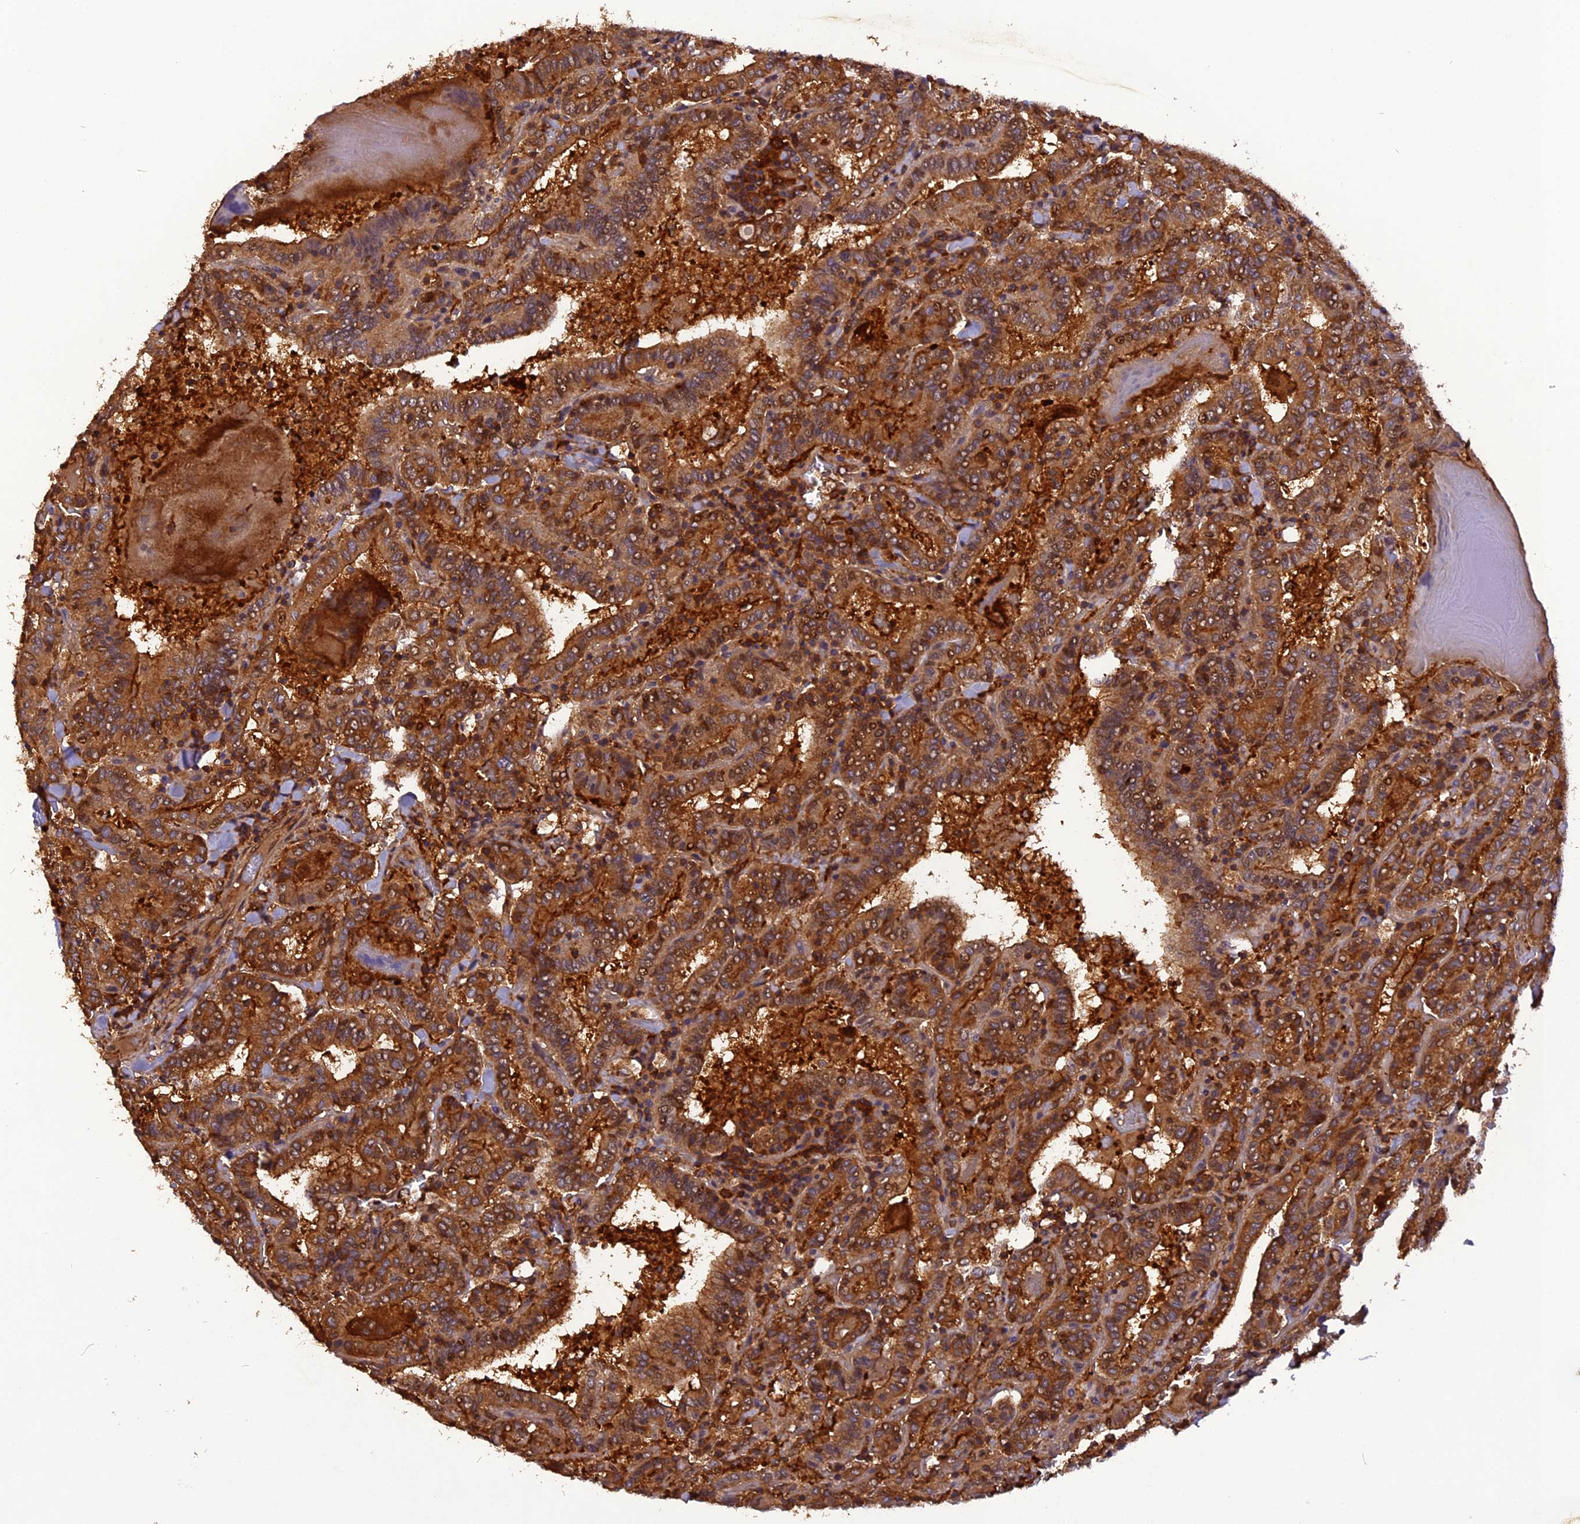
{"staining": {"intensity": "strong", "quantity": ">75%", "location": "cytoplasmic/membranous"}, "tissue": "thyroid cancer", "cell_type": "Tumor cells", "image_type": "cancer", "snomed": [{"axis": "morphology", "description": "Papillary adenocarcinoma, NOS"}, {"axis": "topography", "description": "Thyroid gland"}], "caption": "Tumor cells exhibit strong cytoplasmic/membranous positivity in about >75% of cells in papillary adenocarcinoma (thyroid).", "gene": "STOML1", "patient": {"sex": "female", "age": 72}}